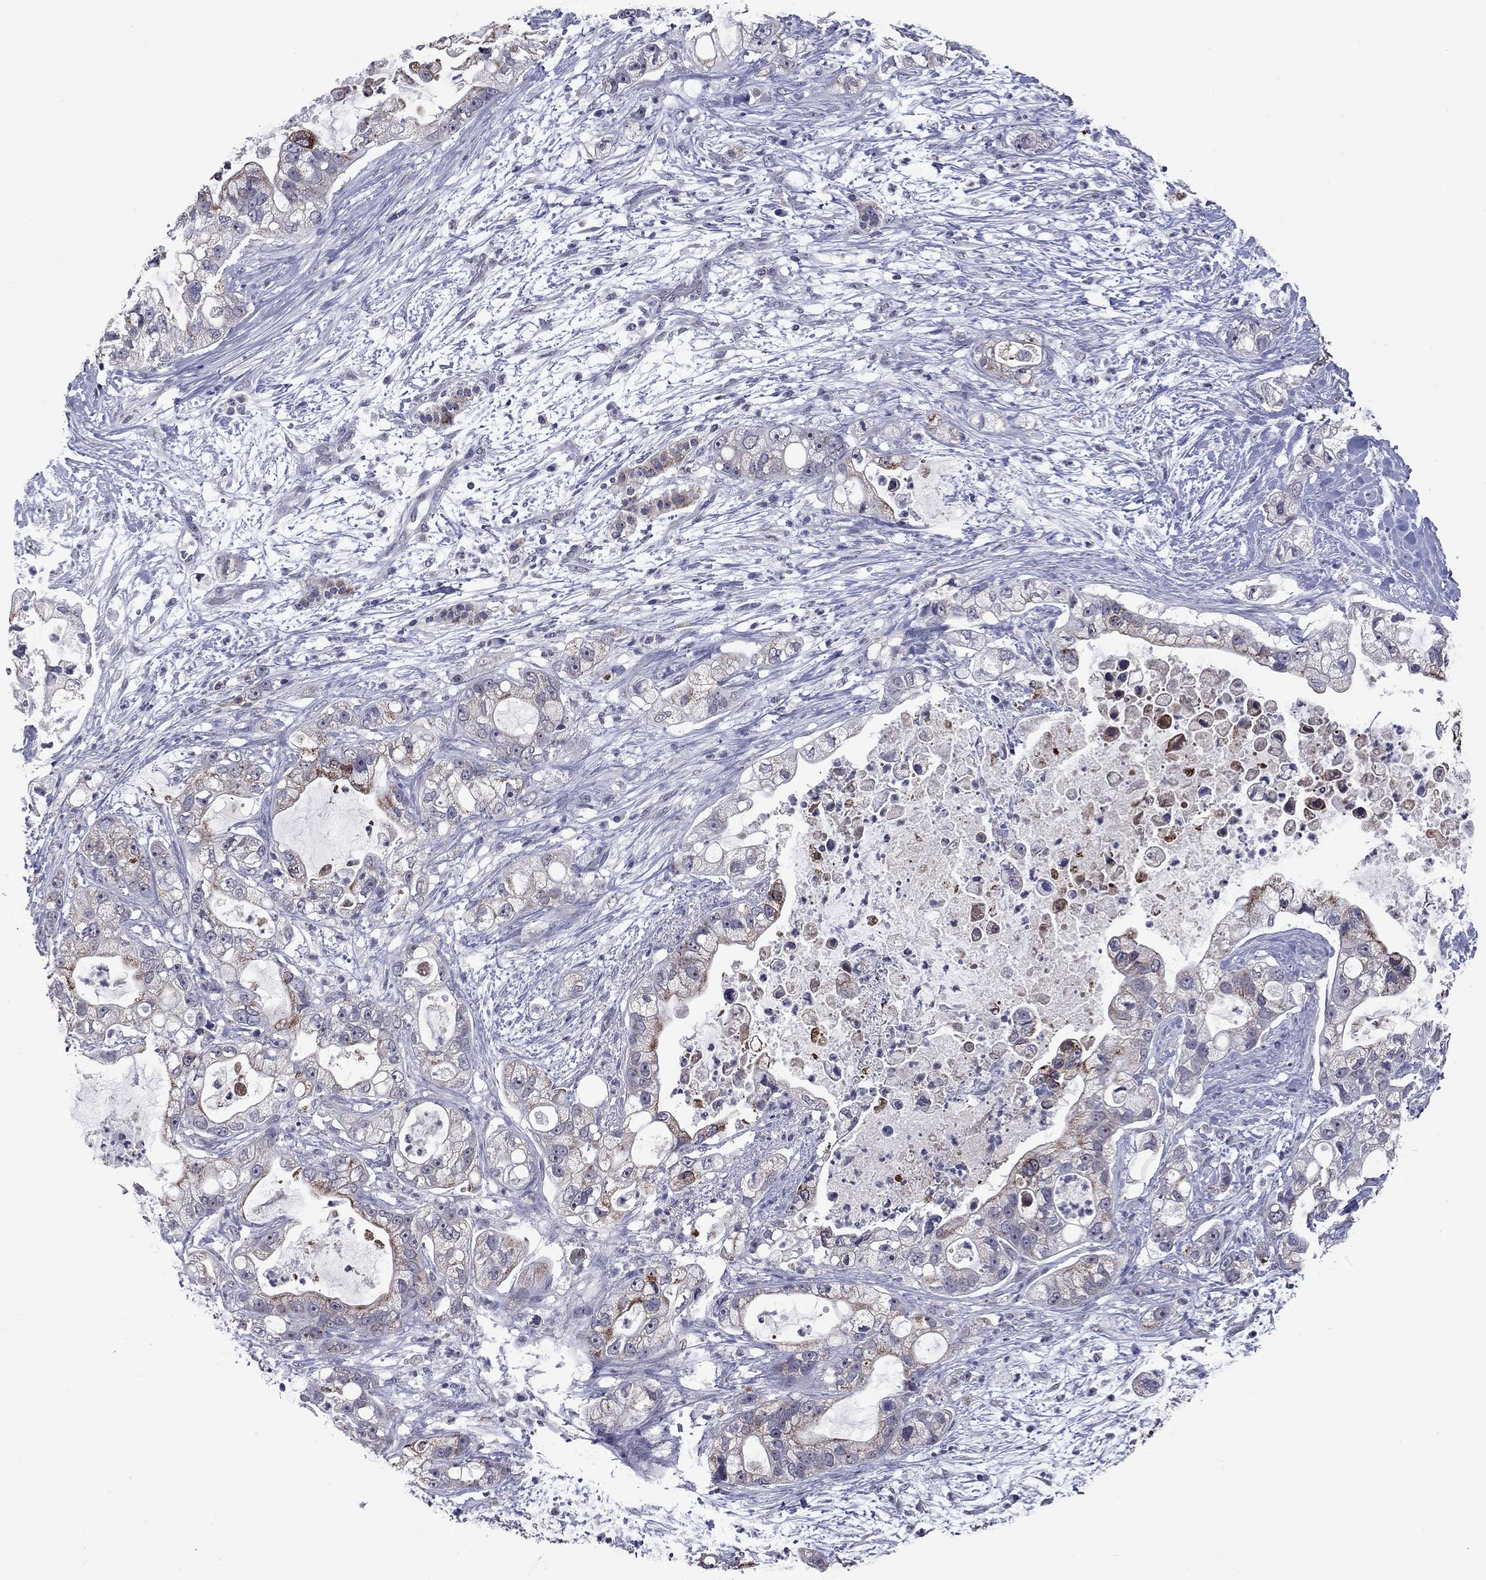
{"staining": {"intensity": "strong", "quantity": "<25%", "location": "cytoplasmic/membranous"}, "tissue": "pancreatic cancer", "cell_type": "Tumor cells", "image_type": "cancer", "snomed": [{"axis": "morphology", "description": "Adenocarcinoma, NOS"}, {"axis": "topography", "description": "Pancreas"}], "caption": "Pancreatic adenocarcinoma stained with a protein marker shows strong staining in tumor cells.", "gene": "SHOC2", "patient": {"sex": "female", "age": 69}}